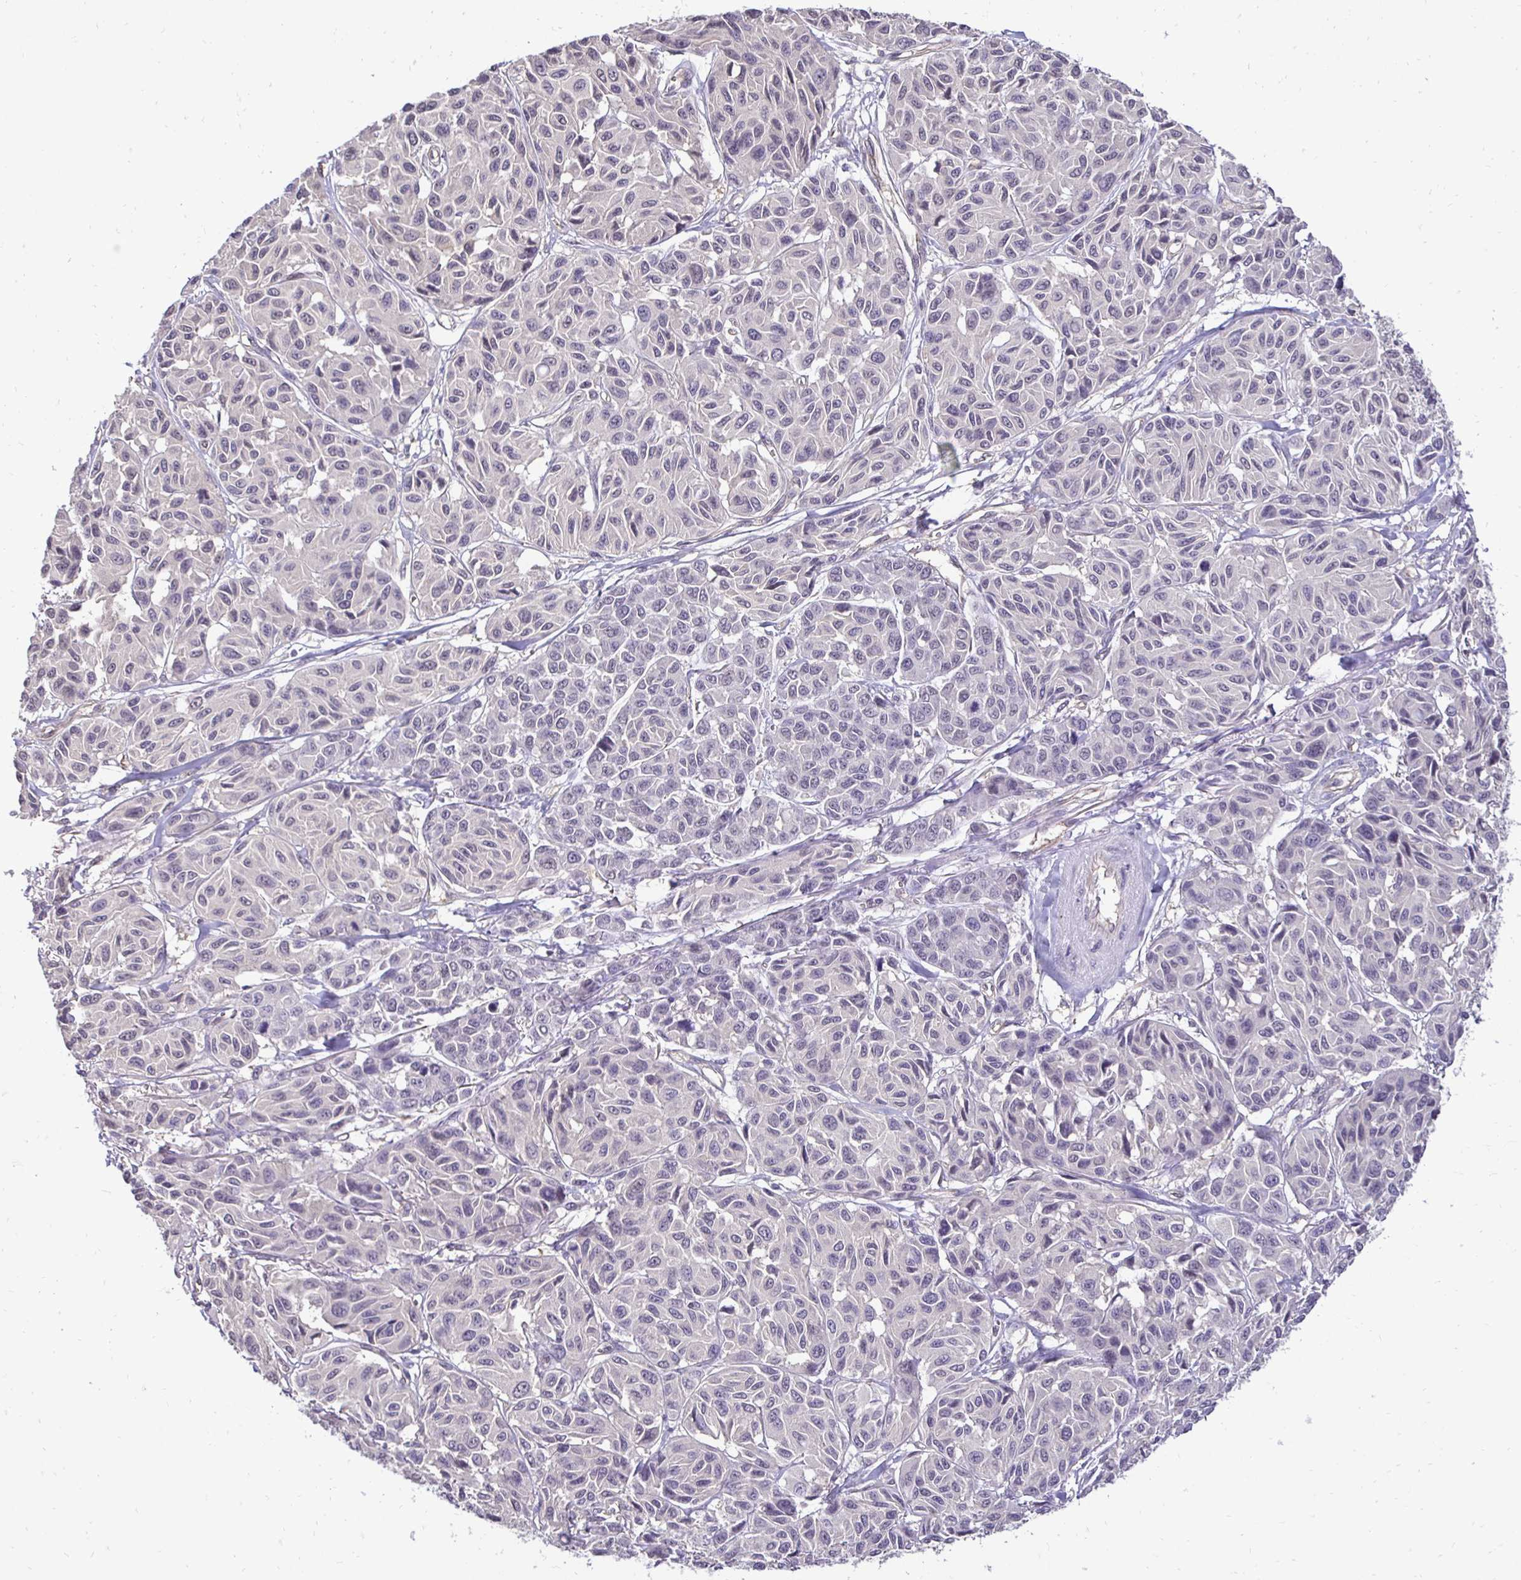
{"staining": {"intensity": "negative", "quantity": "none", "location": "none"}, "tissue": "melanoma", "cell_type": "Tumor cells", "image_type": "cancer", "snomed": [{"axis": "morphology", "description": "Malignant melanoma, NOS"}, {"axis": "topography", "description": "Skin"}], "caption": "A photomicrograph of human melanoma is negative for staining in tumor cells.", "gene": "SLC9A1", "patient": {"sex": "female", "age": 66}}